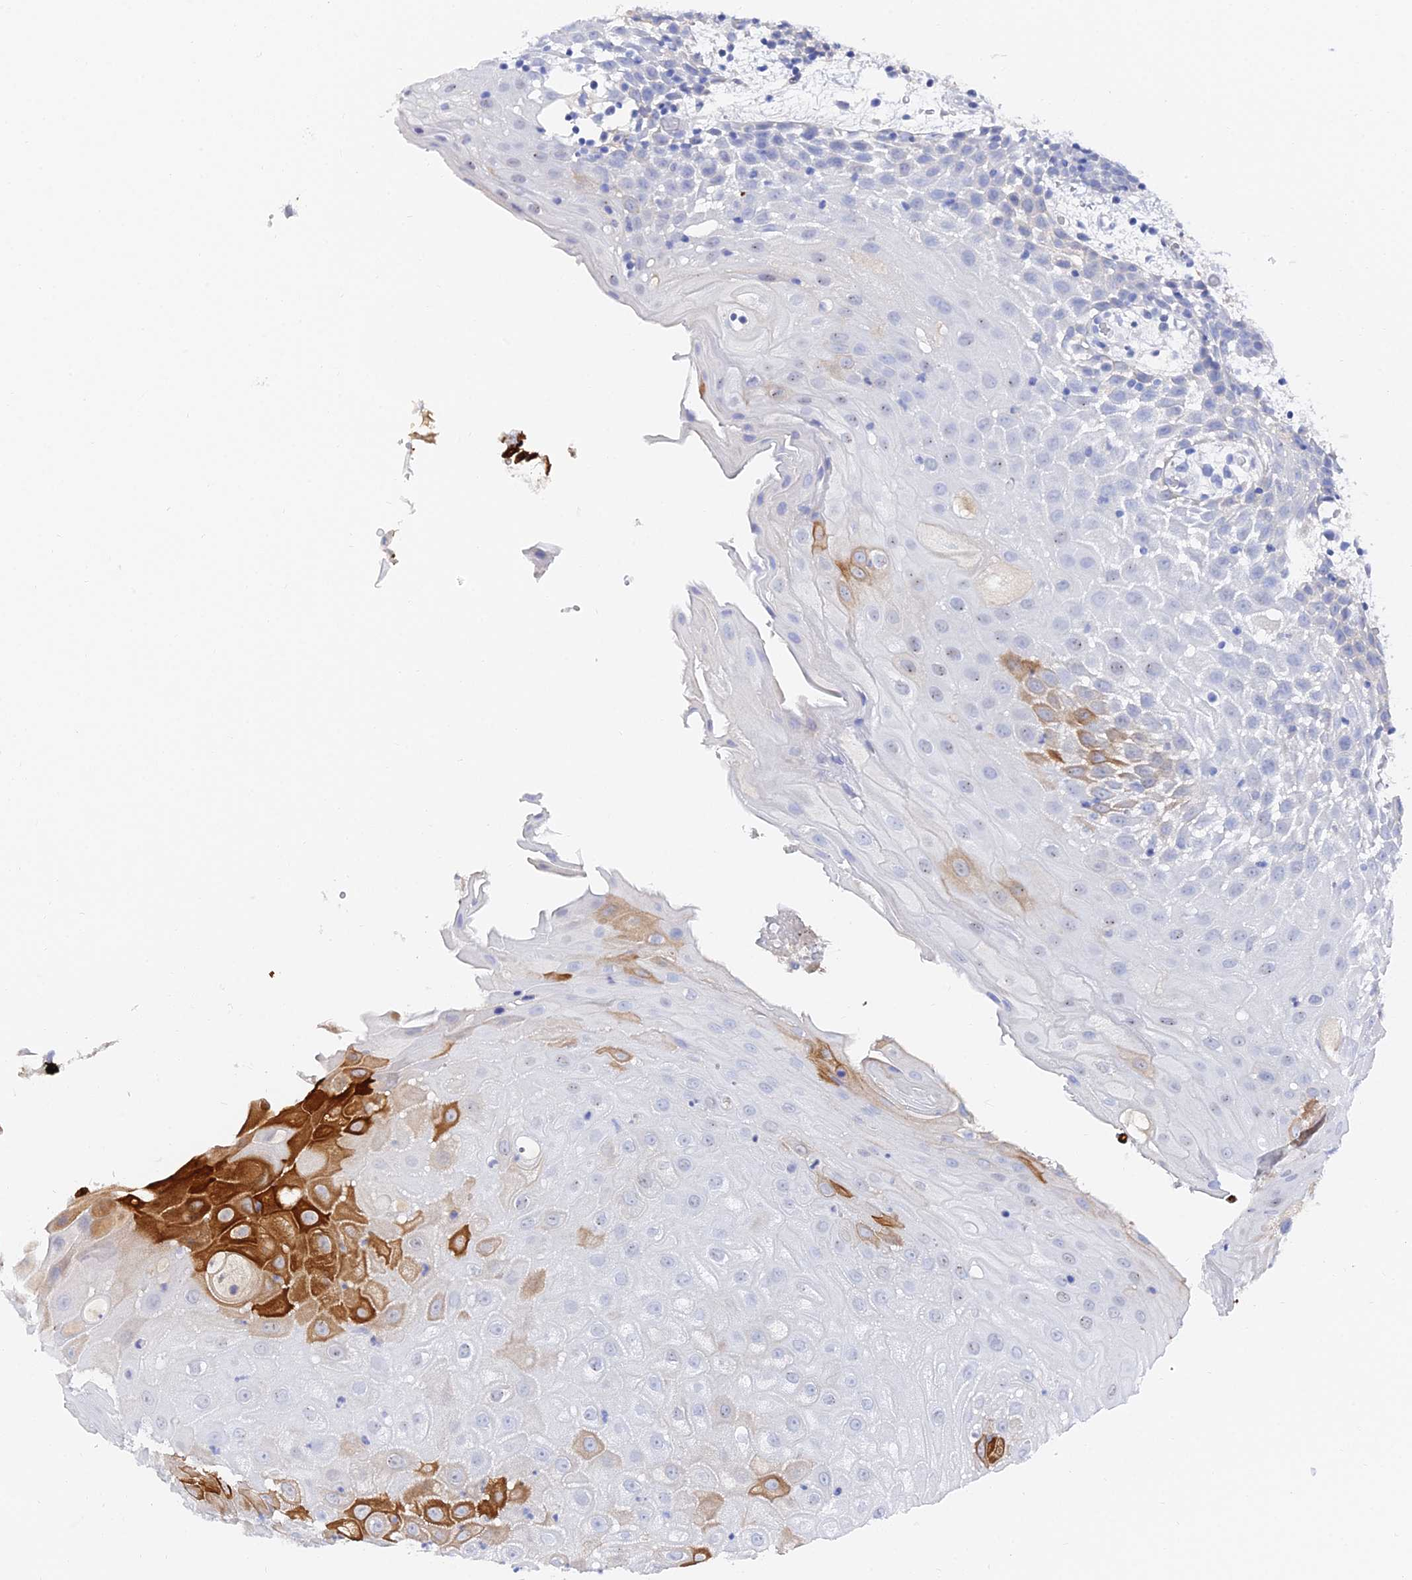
{"staining": {"intensity": "strong", "quantity": "<25%", "location": "cytoplasmic/membranous"}, "tissue": "oral mucosa", "cell_type": "Squamous epithelial cells", "image_type": "normal", "snomed": [{"axis": "morphology", "description": "Normal tissue, NOS"}, {"axis": "topography", "description": "Skeletal muscle"}, {"axis": "topography", "description": "Oral tissue"}, {"axis": "topography", "description": "Salivary gland"}, {"axis": "topography", "description": "Peripheral nerve tissue"}], "caption": "Strong cytoplasmic/membranous staining is identified in approximately <25% of squamous epithelial cells in unremarkable oral mucosa.", "gene": "KRT17", "patient": {"sex": "male", "age": 54}}